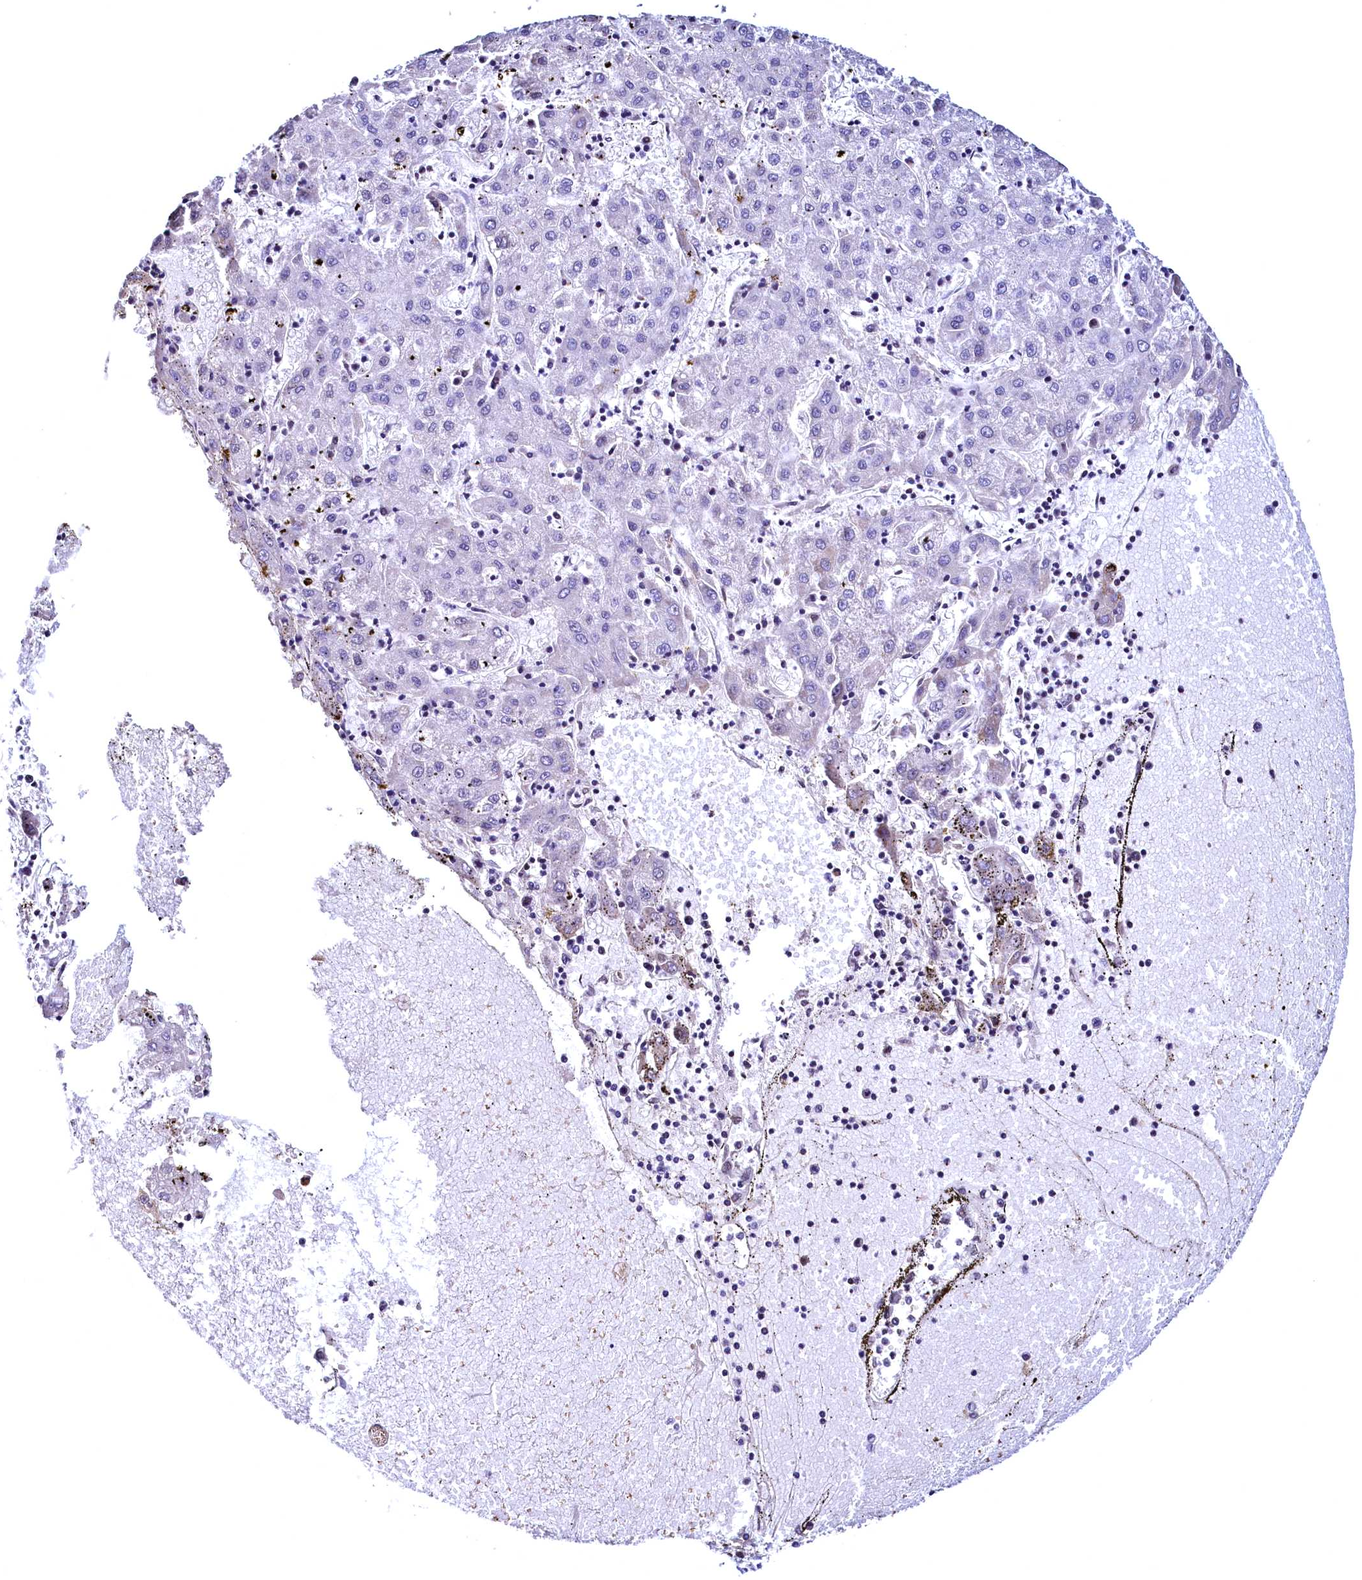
{"staining": {"intensity": "negative", "quantity": "none", "location": "none"}, "tissue": "liver cancer", "cell_type": "Tumor cells", "image_type": "cancer", "snomed": [{"axis": "morphology", "description": "Carcinoma, Hepatocellular, NOS"}, {"axis": "topography", "description": "Liver"}], "caption": "This is an immunohistochemistry photomicrograph of human liver cancer (hepatocellular carcinoma). There is no positivity in tumor cells.", "gene": "HAND1", "patient": {"sex": "male", "age": 72}}